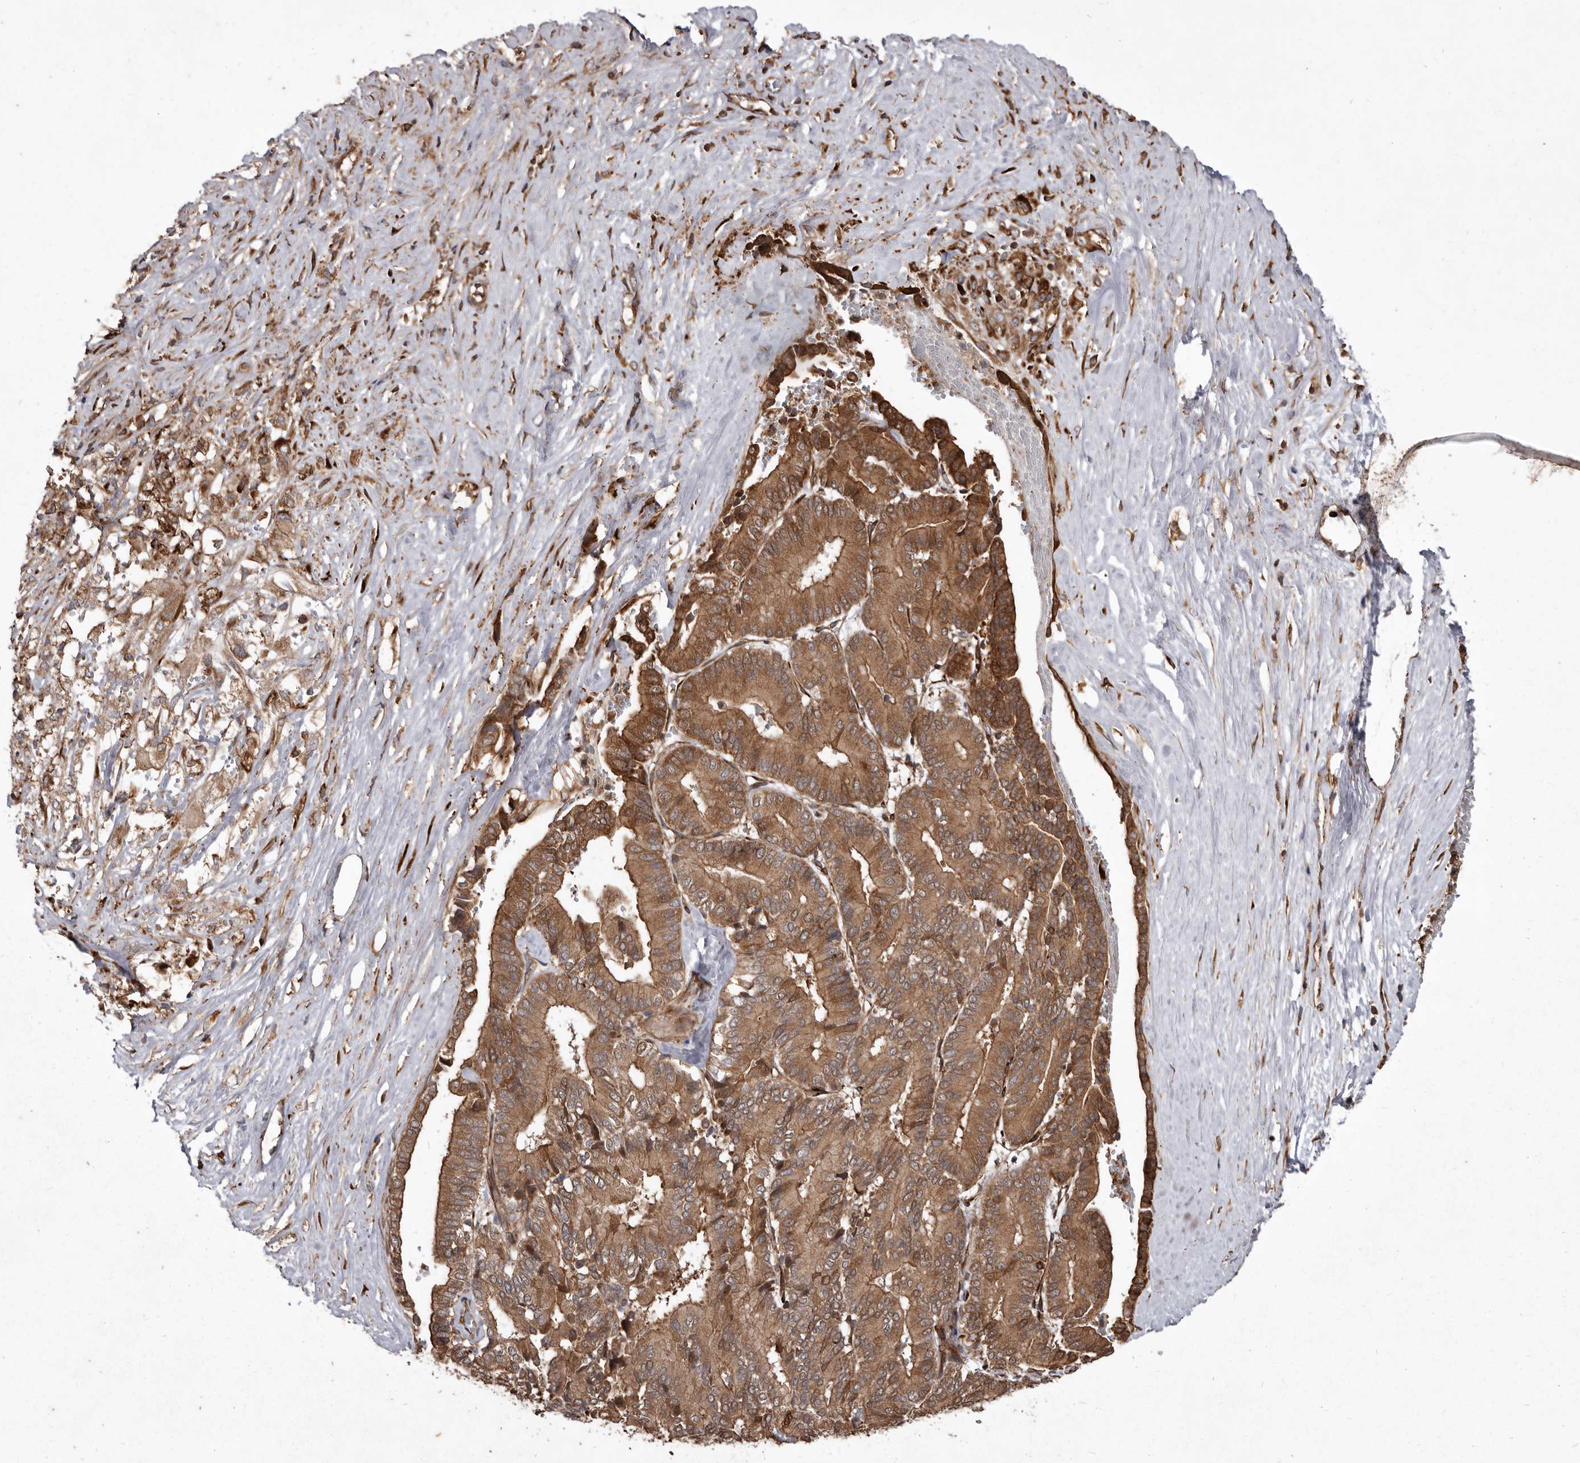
{"staining": {"intensity": "strong", "quantity": ">75%", "location": "cytoplasmic/membranous"}, "tissue": "liver cancer", "cell_type": "Tumor cells", "image_type": "cancer", "snomed": [{"axis": "morphology", "description": "Cholangiocarcinoma"}, {"axis": "topography", "description": "Liver"}], "caption": "Protein staining of liver cancer tissue shows strong cytoplasmic/membranous expression in about >75% of tumor cells. Nuclei are stained in blue.", "gene": "FLAD1", "patient": {"sex": "female", "age": 75}}